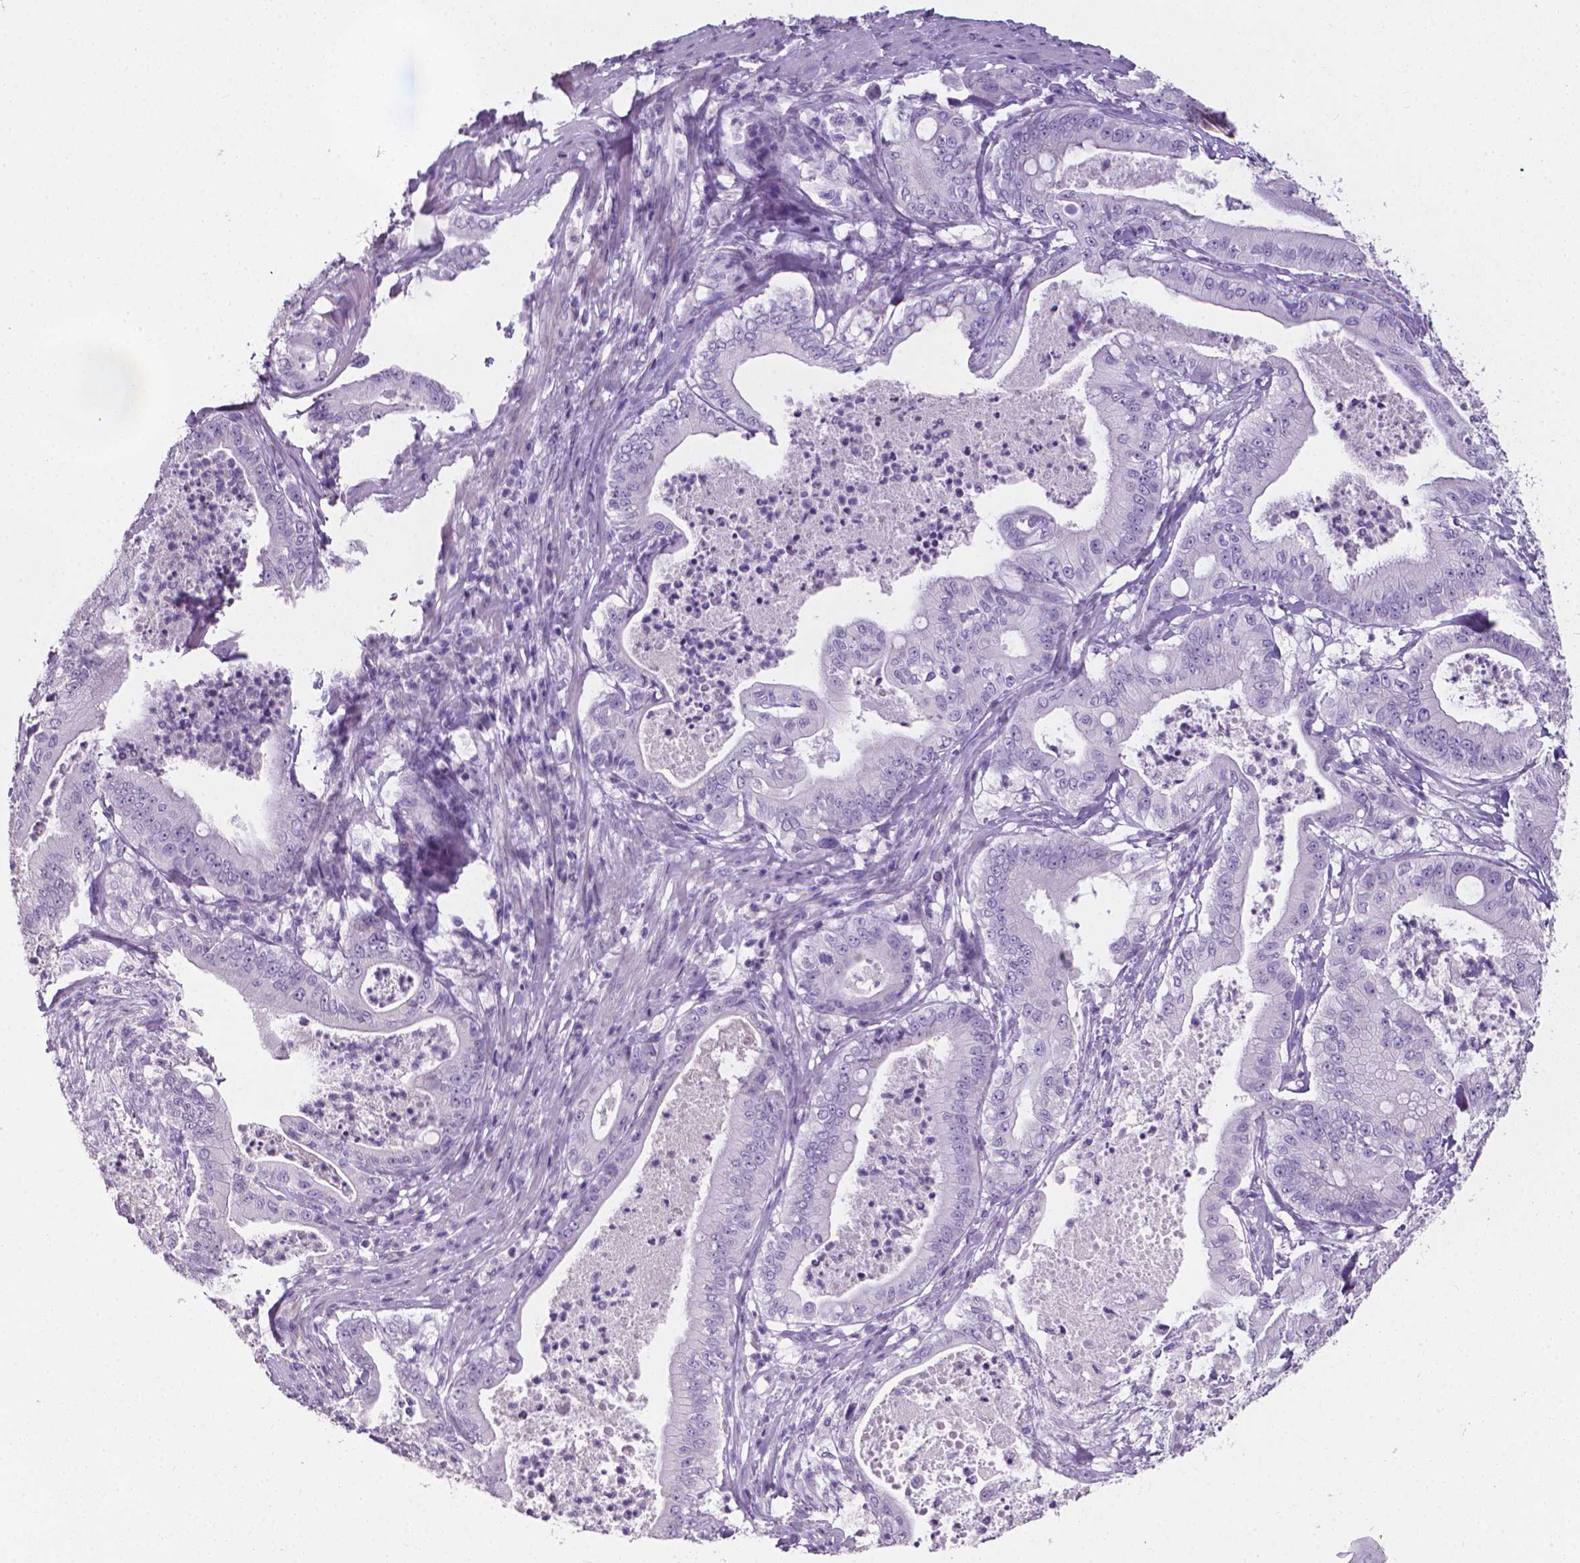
{"staining": {"intensity": "negative", "quantity": "none", "location": "none"}, "tissue": "pancreatic cancer", "cell_type": "Tumor cells", "image_type": "cancer", "snomed": [{"axis": "morphology", "description": "Adenocarcinoma, NOS"}, {"axis": "topography", "description": "Pancreas"}], "caption": "IHC photomicrograph of adenocarcinoma (pancreatic) stained for a protein (brown), which displays no positivity in tumor cells. Brightfield microscopy of immunohistochemistry stained with DAB (3,3'-diaminobenzidine) (brown) and hematoxylin (blue), captured at high magnification.", "gene": "XPNPEP2", "patient": {"sex": "male", "age": 71}}